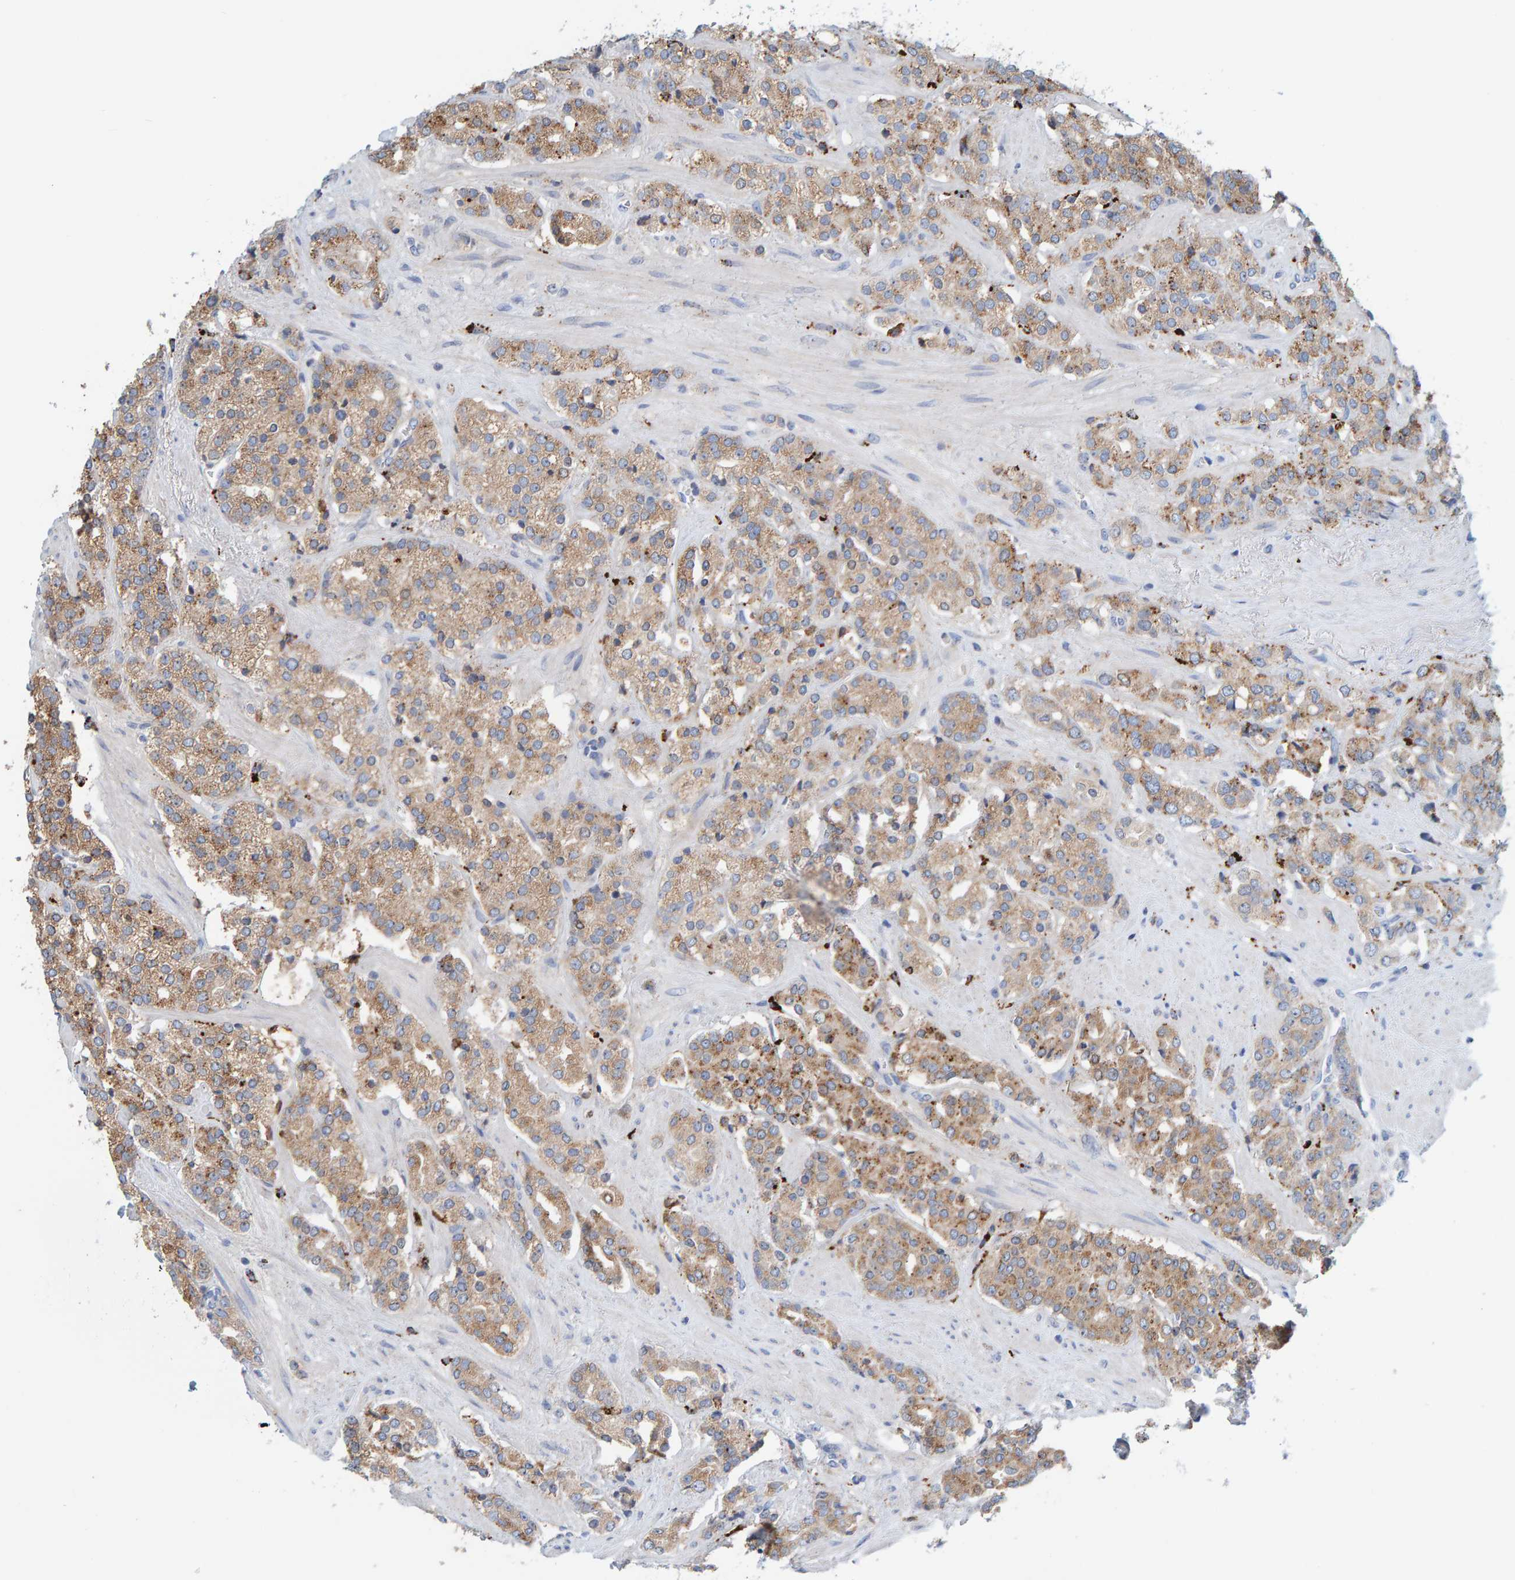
{"staining": {"intensity": "moderate", "quantity": ">75%", "location": "cytoplasmic/membranous"}, "tissue": "prostate cancer", "cell_type": "Tumor cells", "image_type": "cancer", "snomed": [{"axis": "morphology", "description": "Adenocarcinoma, High grade"}, {"axis": "topography", "description": "Prostate"}], "caption": "Approximately >75% of tumor cells in human prostate high-grade adenocarcinoma show moderate cytoplasmic/membranous protein staining as visualized by brown immunohistochemical staining.", "gene": "BIN3", "patient": {"sex": "male", "age": 71}}